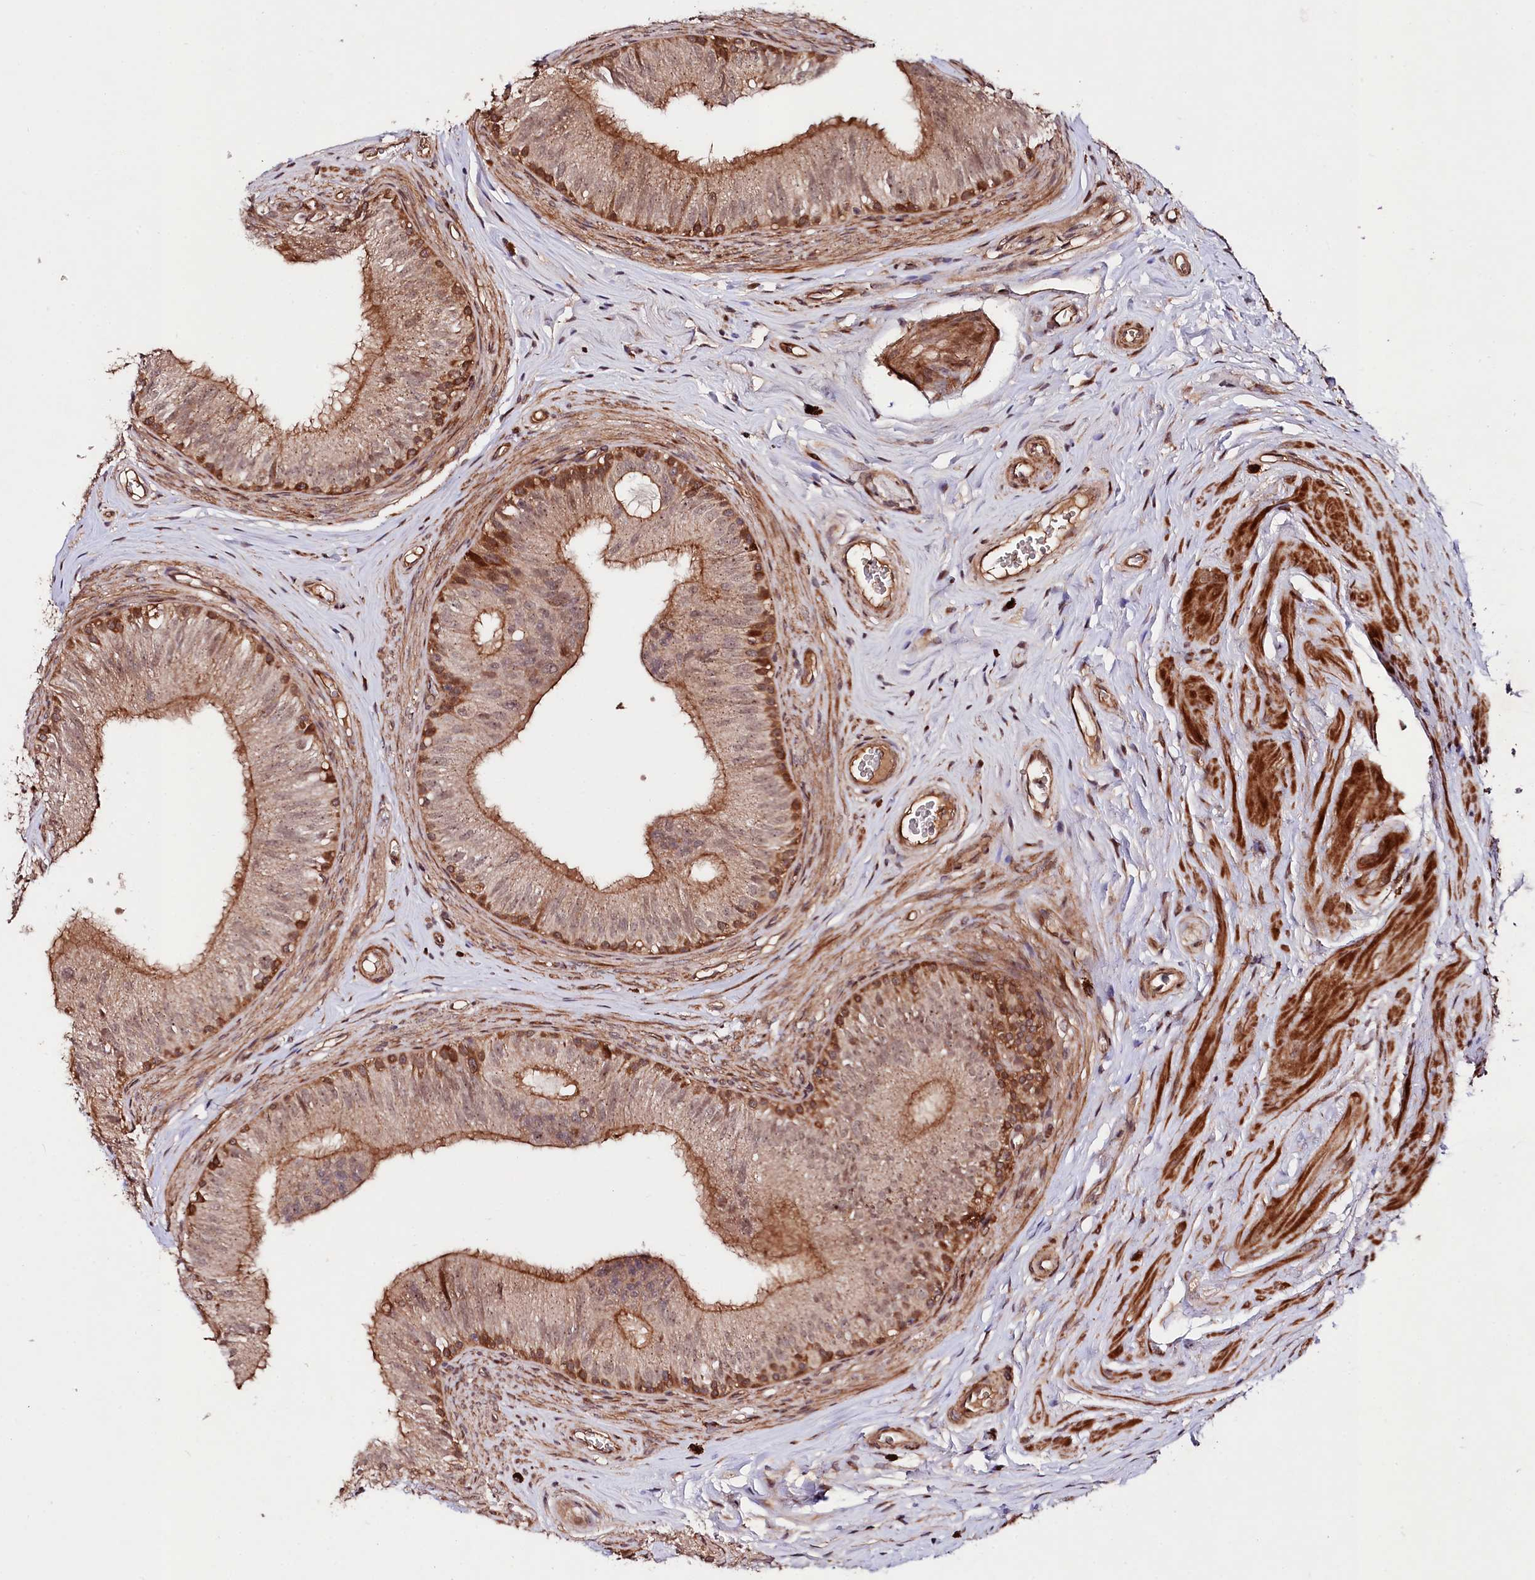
{"staining": {"intensity": "strong", "quantity": "25%-75%", "location": "cytoplasmic/membranous"}, "tissue": "epididymis", "cell_type": "Glandular cells", "image_type": "normal", "snomed": [{"axis": "morphology", "description": "Normal tissue, NOS"}, {"axis": "topography", "description": "Epididymis"}], "caption": "Protein analysis of unremarkable epididymis reveals strong cytoplasmic/membranous expression in approximately 25%-75% of glandular cells. (DAB (3,3'-diaminobenzidine) = brown stain, brightfield microscopy at high magnification).", "gene": "NEDD1", "patient": {"sex": "male", "age": 46}}